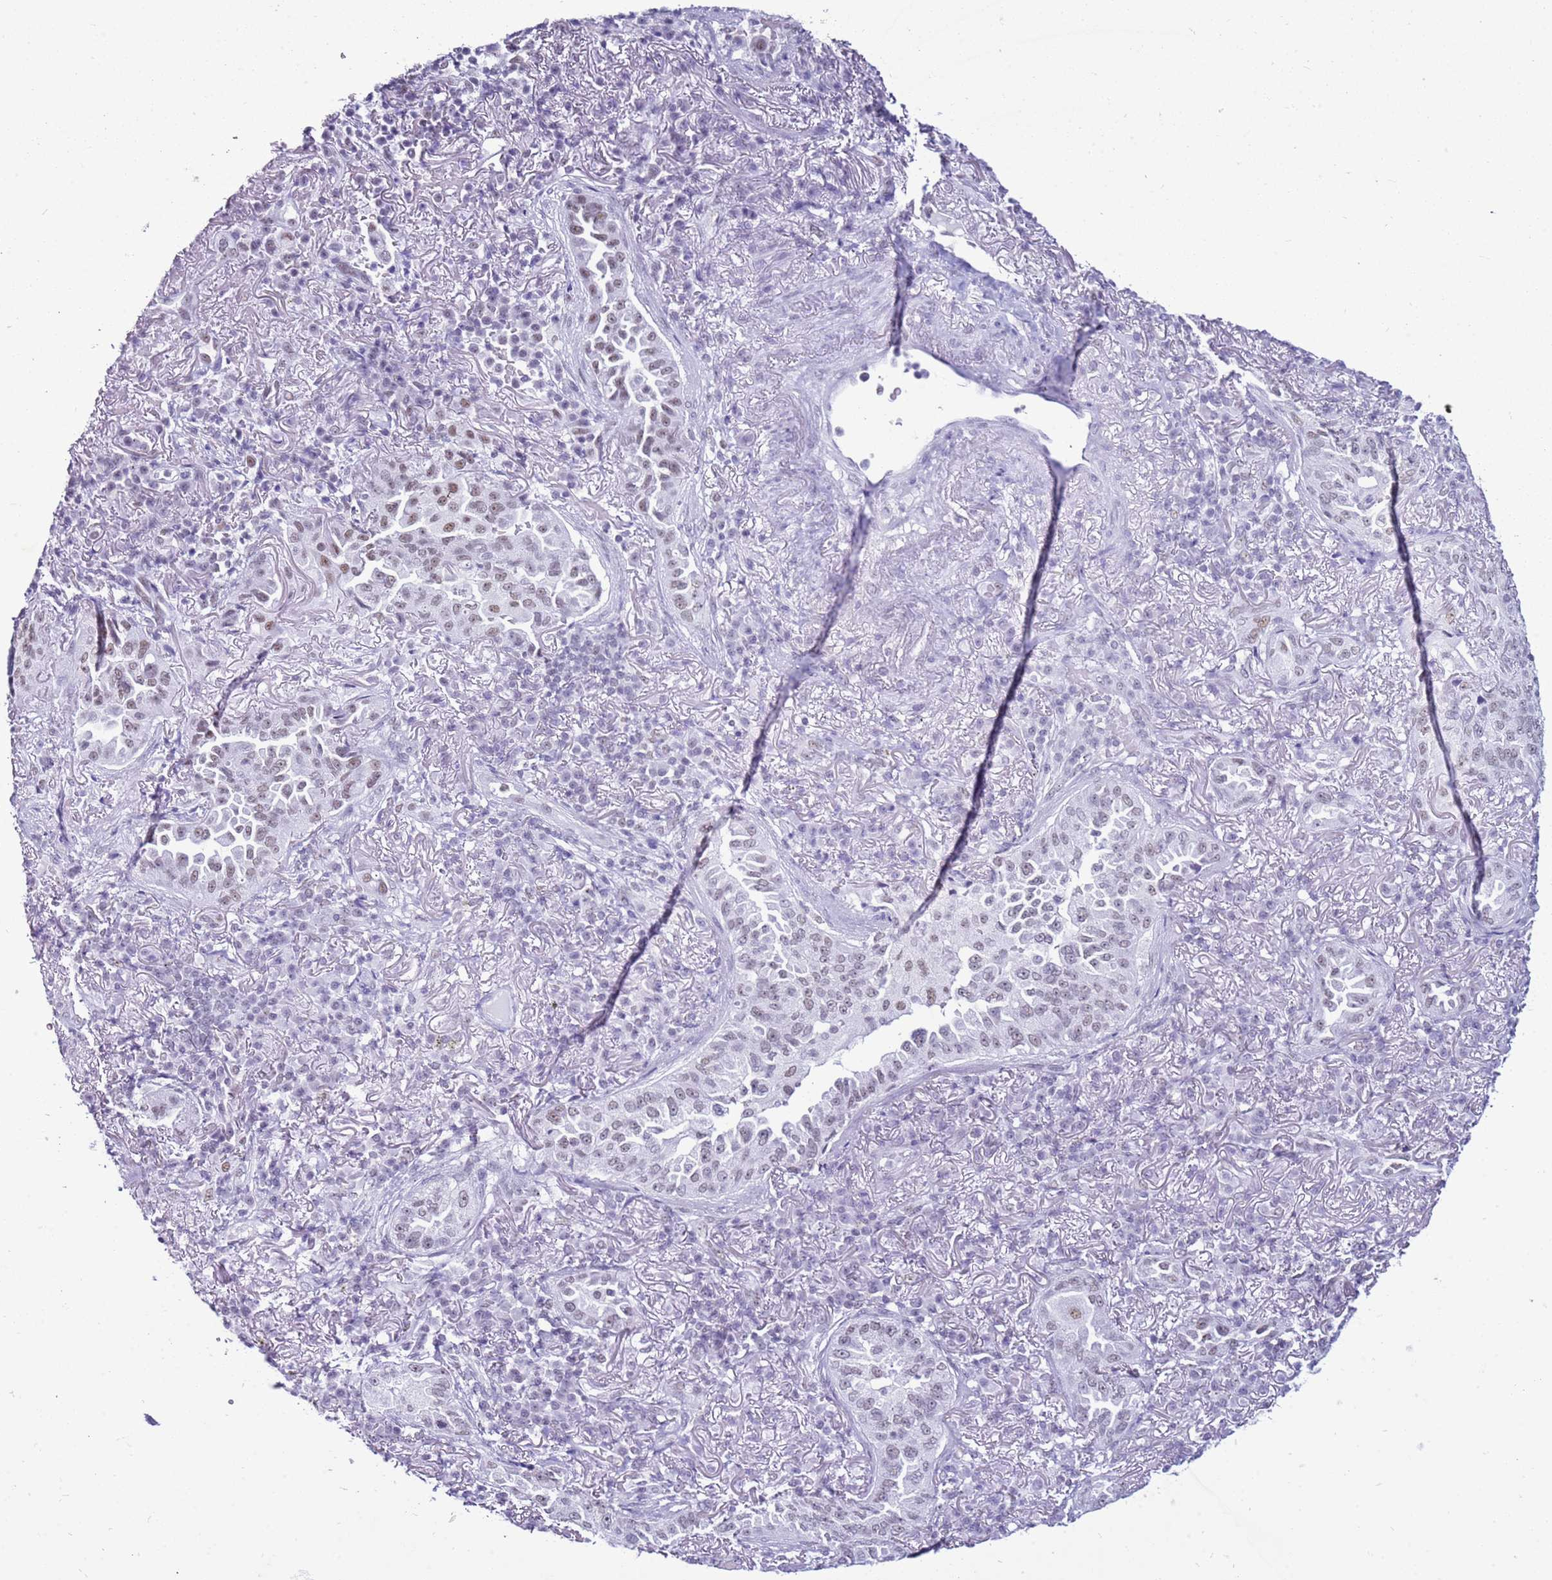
{"staining": {"intensity": "weak", "quantity": "25%-75%", "location": "nuclear"}, "tissue": "lung cancer", "cell_type": "Tumor cells", "image_type": "cancer", "snomed": [{"axis": "morphology", "description": "Adenocarcinoma, NOS"}, {"axis": "topography", "description": "Lung"}], "caption": "Immunohistochemical staining of lung adenocarcinoma shows weak nuclear protein staining in approximately 25%-75% of tumor cells.", "gene": "DHX15", "patient": {"sex": "female", "age": 69}}